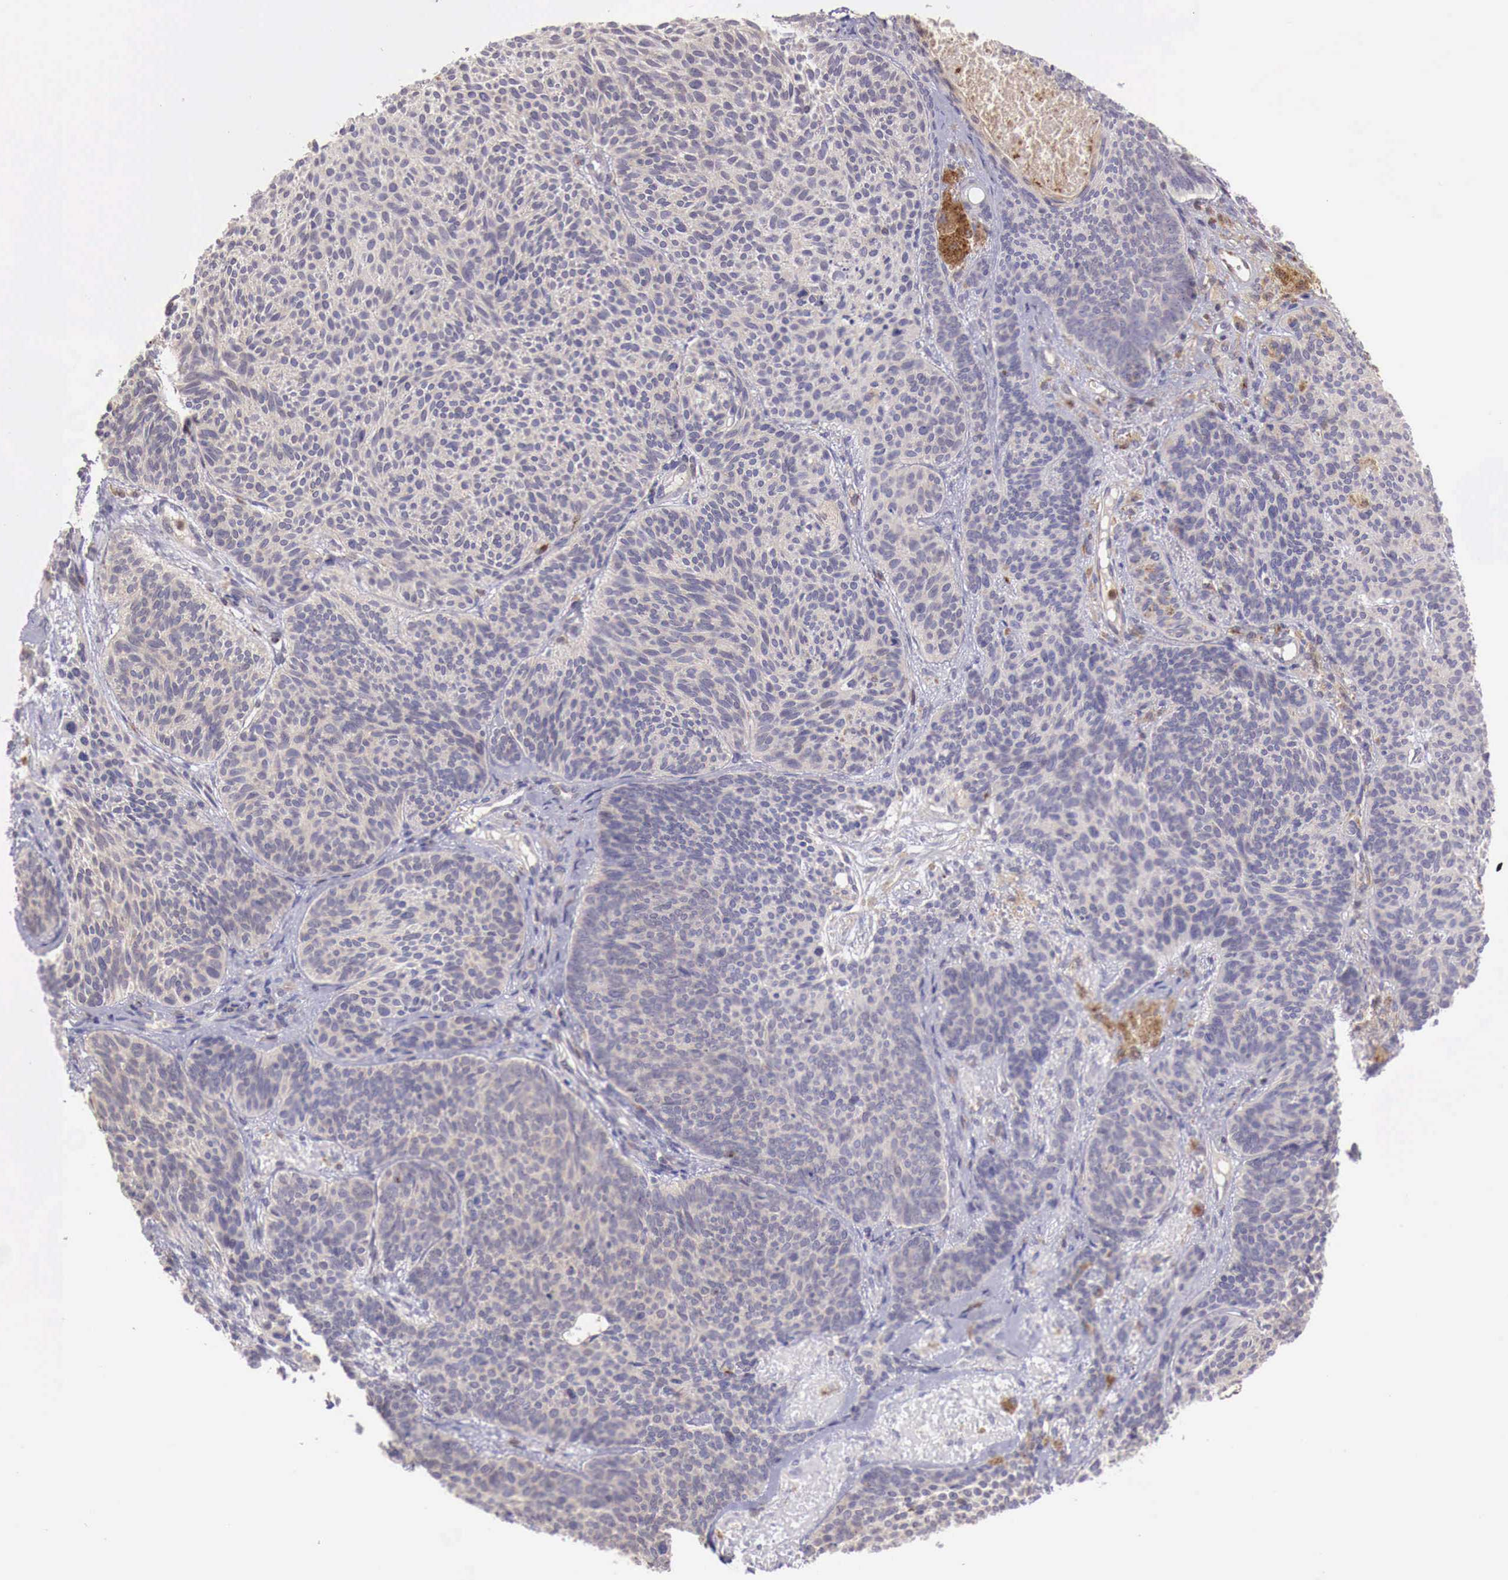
{"staining": {"intensity": "negative", "quantity": "none", "location": "none"}, "tissue": "skin cancer", "cell_type": "Tumor cells", "image_type": "cancer", "snomed": [{"axis": "morphology", "description": "Basal cell carcinoma"}, {"axis": "topography", "description": "Skin"}], "caption": "Immunohistochemistry (IHC) photomicrograph of skin cancer stained for a protein (brown), which demonstrates no expression in tumor cells. Brightfield microscopy of IHC stained with DAB (3,3'-diaminobenzidine) (brown) and hematoxylin (blue), captured at high magnification.", "gene": "GAB2", "patient": {"sex": "male", "age": 84}}